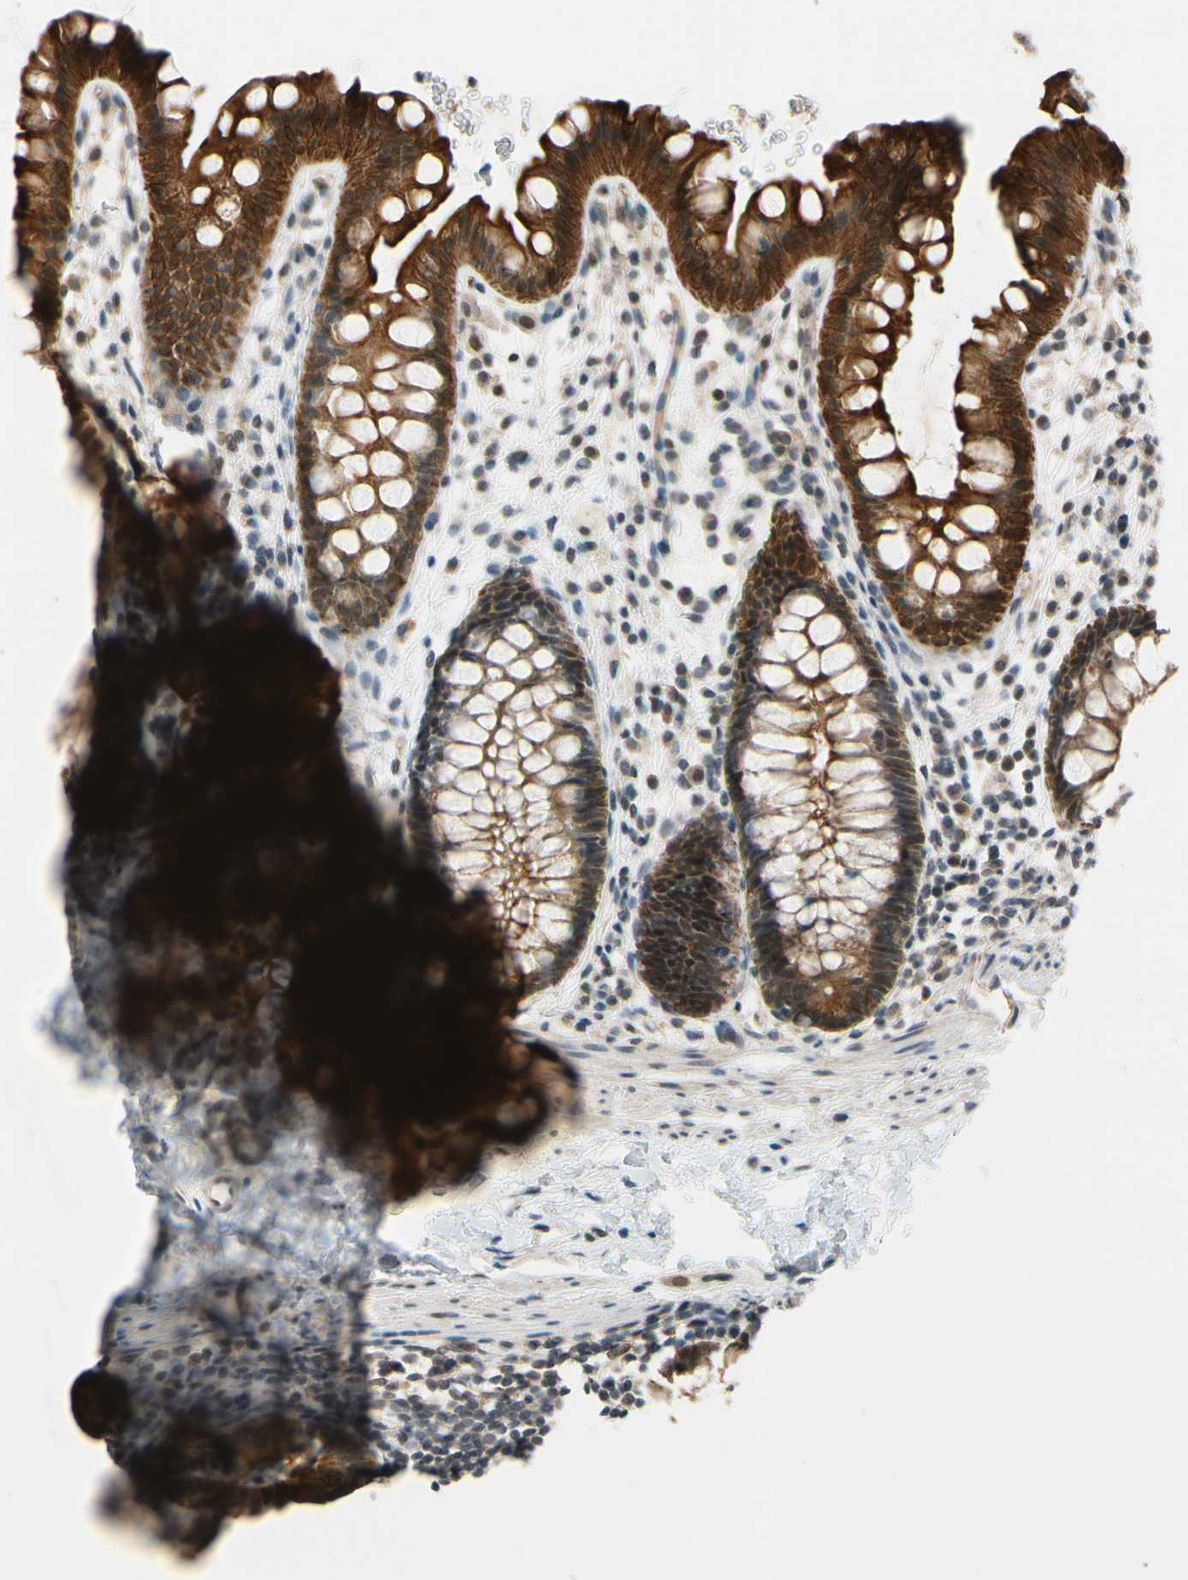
{"staining": {"intensity": "strong", "quantity": ">75%", "location": "cytoplasmic/membranous"}, "tissue": "rectum", "cell_type": "Glandular cells", "image_type": "normal", "snomed": [{"axis": "morphology", "description": "Normal tissue, NOS"}, {"axis": "topography", "description": "Rectum"}], "caption": "Immunohistochemistry (IHC) of normal human rectum exhibits high levels of strong cytoplasmic/membranous positivity in about >75% of glandular cells.", "gene": "TAF12", "patient": {"sex": "female", "age": 24}}